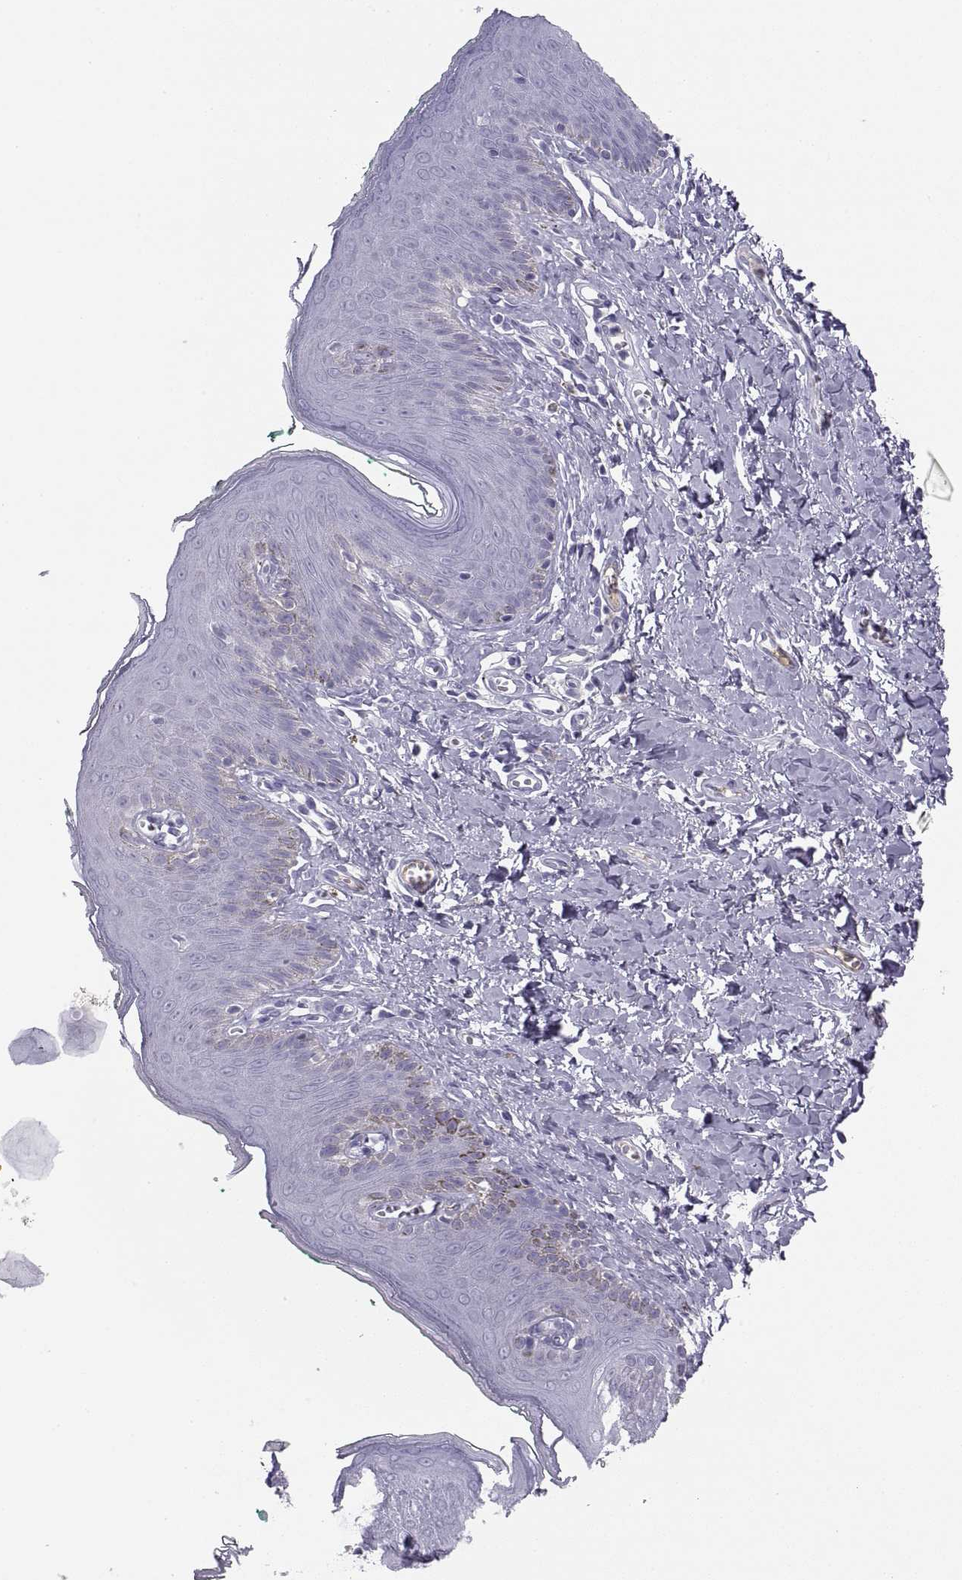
{"staining": {"intensity": "negative", "quantity": "none", "location": "none"}, "tissue": "skin", "cell_type": "Epidermal cells", "image_type": "normal", "snomed": [{"axis": "morphology", "description": "Normal tissue, NOS"}, {"axis": "topography", "description": "Vulva"}], "caption": "IHC image of normal skin: human skin stained with DAB (3,3'-diaminobenzidine) reveals no significant protein expression in epidermal cells. The staining is performed using DAB (3,3'-diaminobenzidine) brown chromogen with nuclei counter-stained in using hematoxylin.", "gene": "MAGEB2", "patient": {"sex": "female", "age": 66}}